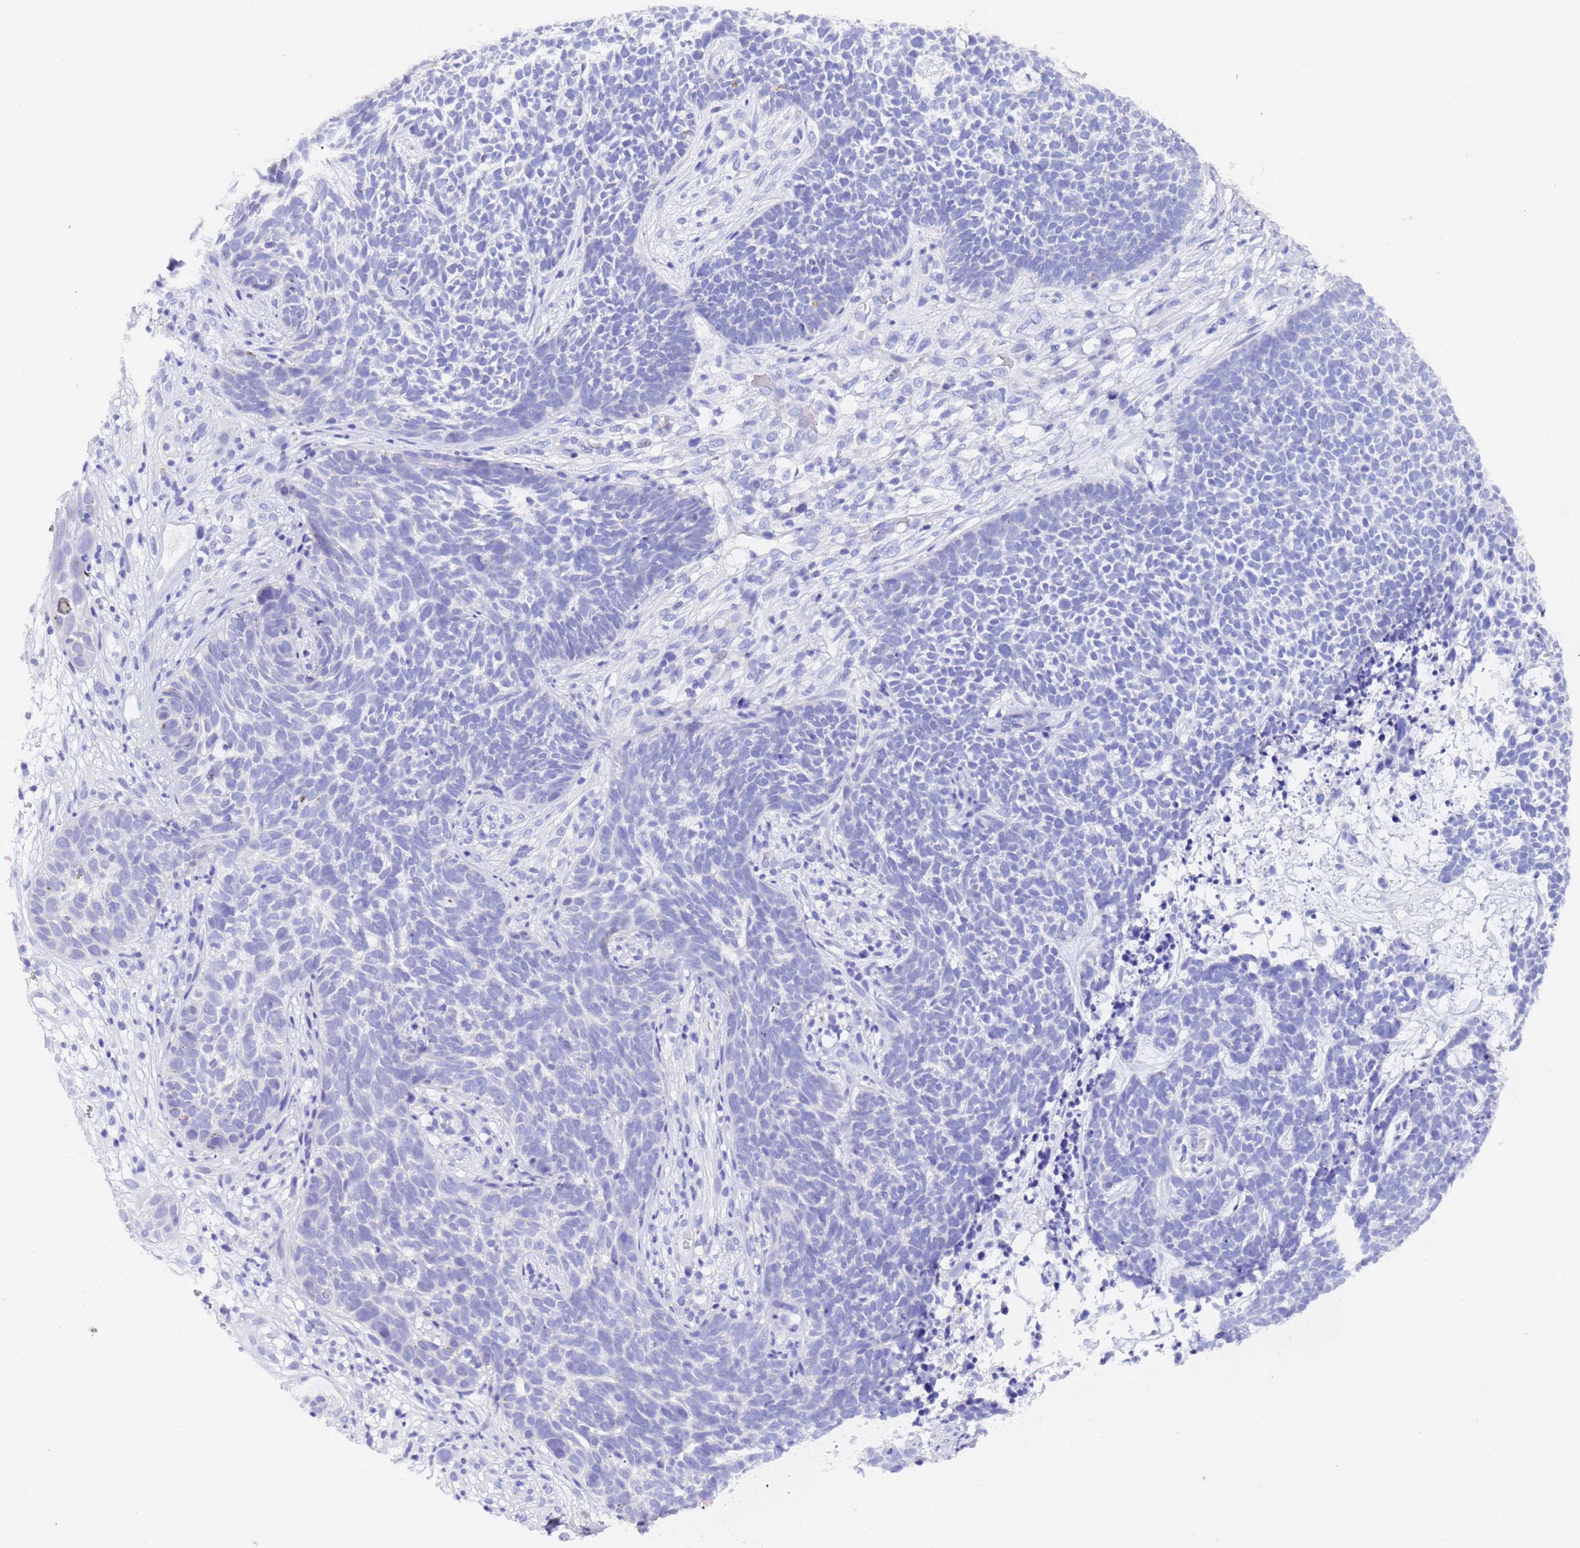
{"staining": {"intensity": "negative", "quantity": "none", "location": "none"}, "tissue": "skin cancer", "cell_type": "Tumor cells", "image_type": "cancer", "snomed": [{"axis": "morphology", "description": "Basal cell carcinoma"}, {"axis": "topography", "description": "Skin"}], "caption": "Tumor cells are negative for protein expression in human basal cell carcinoma (skin).", "gene": "GABRA1", "patient": {"sex": "female", "age": 84}}